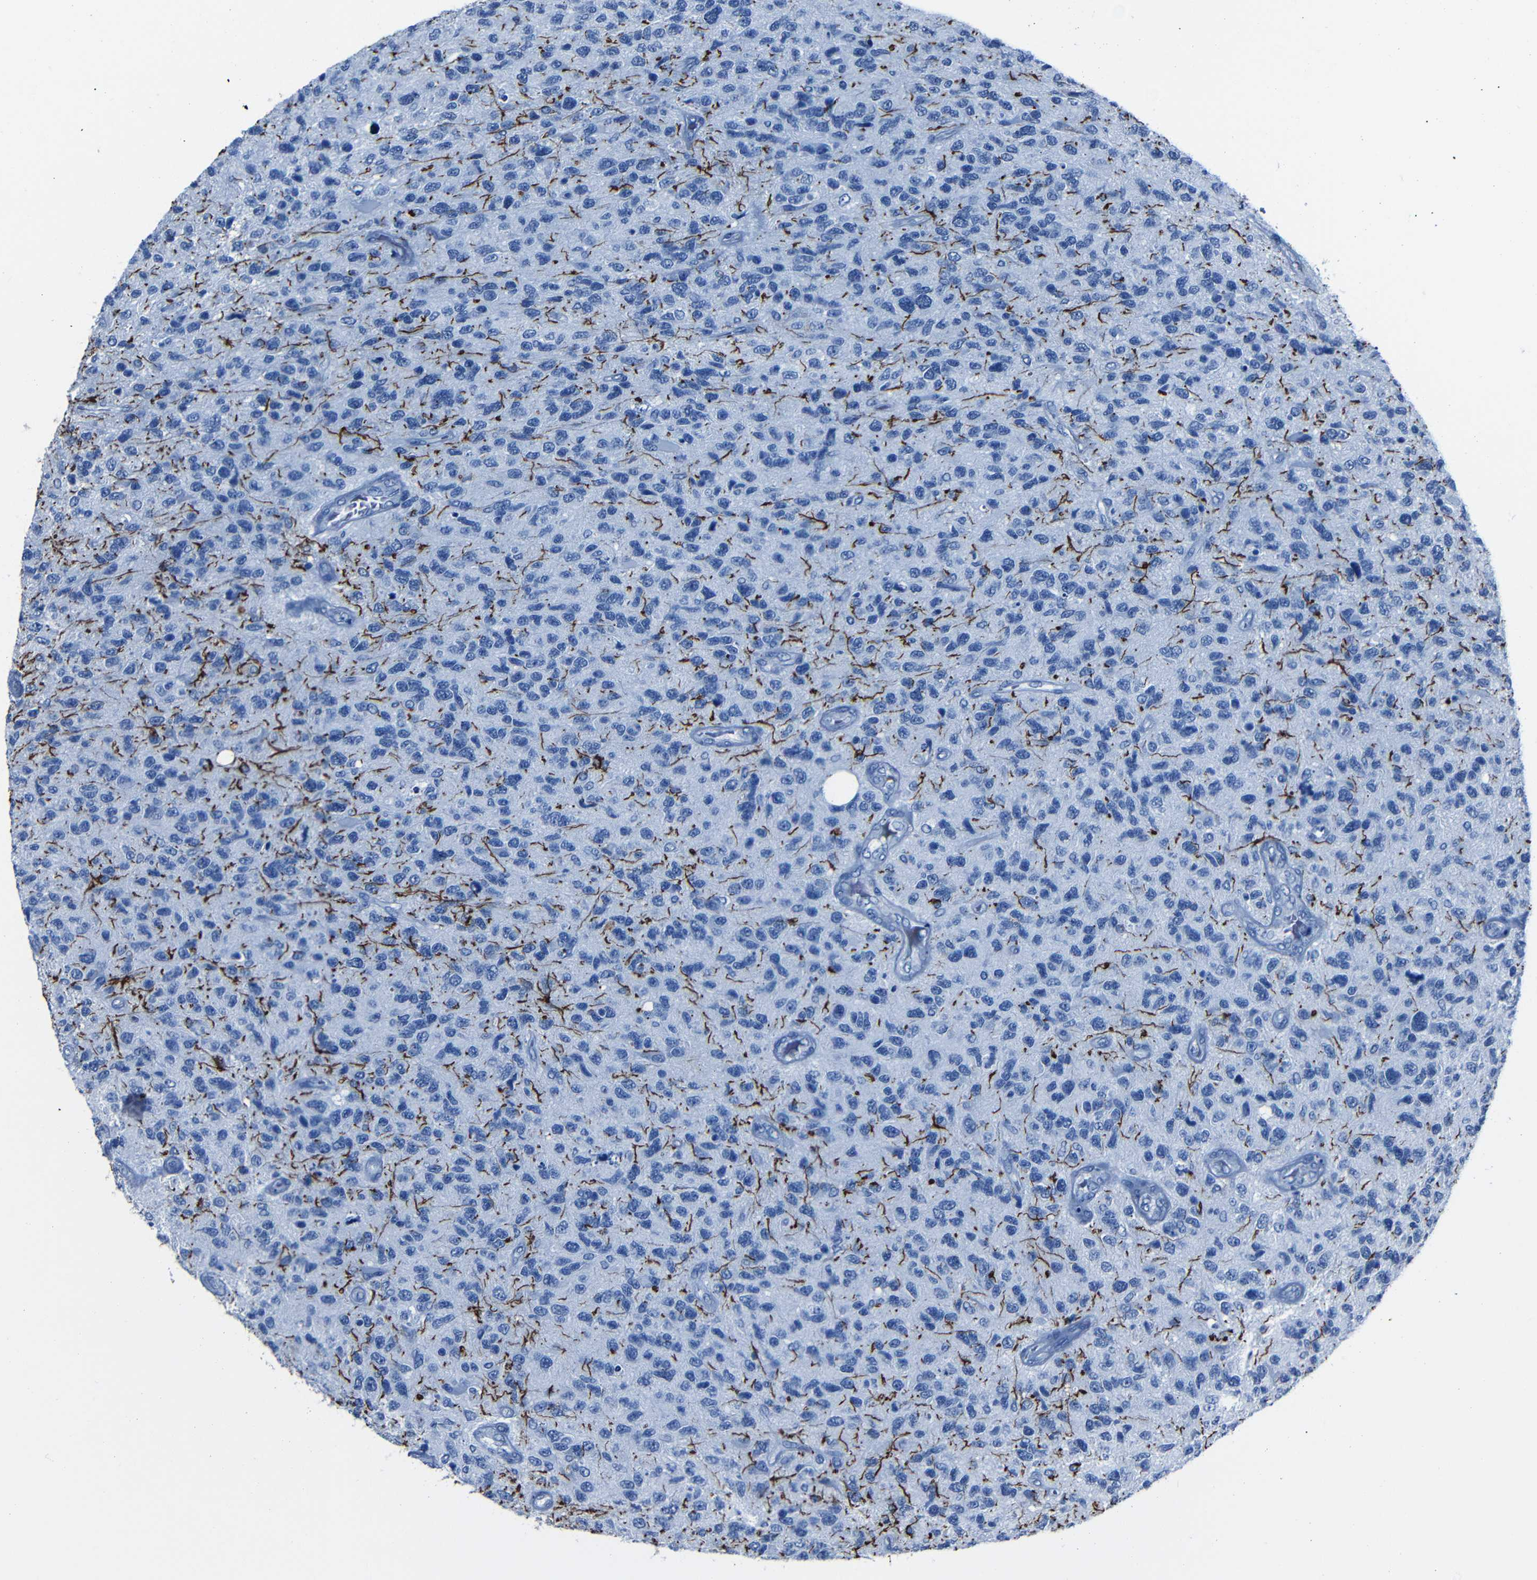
{"staining": {"intensity": "negative", "quantity": "none", "location": "none"}, "tissue": "glioma", "cell_type": "Tumor cells", "image_type": "cancer", "snomed": [{"axis": "morphology", "description": "Glioma, malignant, High grade"}, {"axis": "topography", "description": "Brain"}], "caption": "The immunohistochemistry histopathology image has no significant expression in tumor cells of malignant high-grade glioma tissue.", "gene": "CLDN11", "patient": {"sex": "female", "age": 58}}